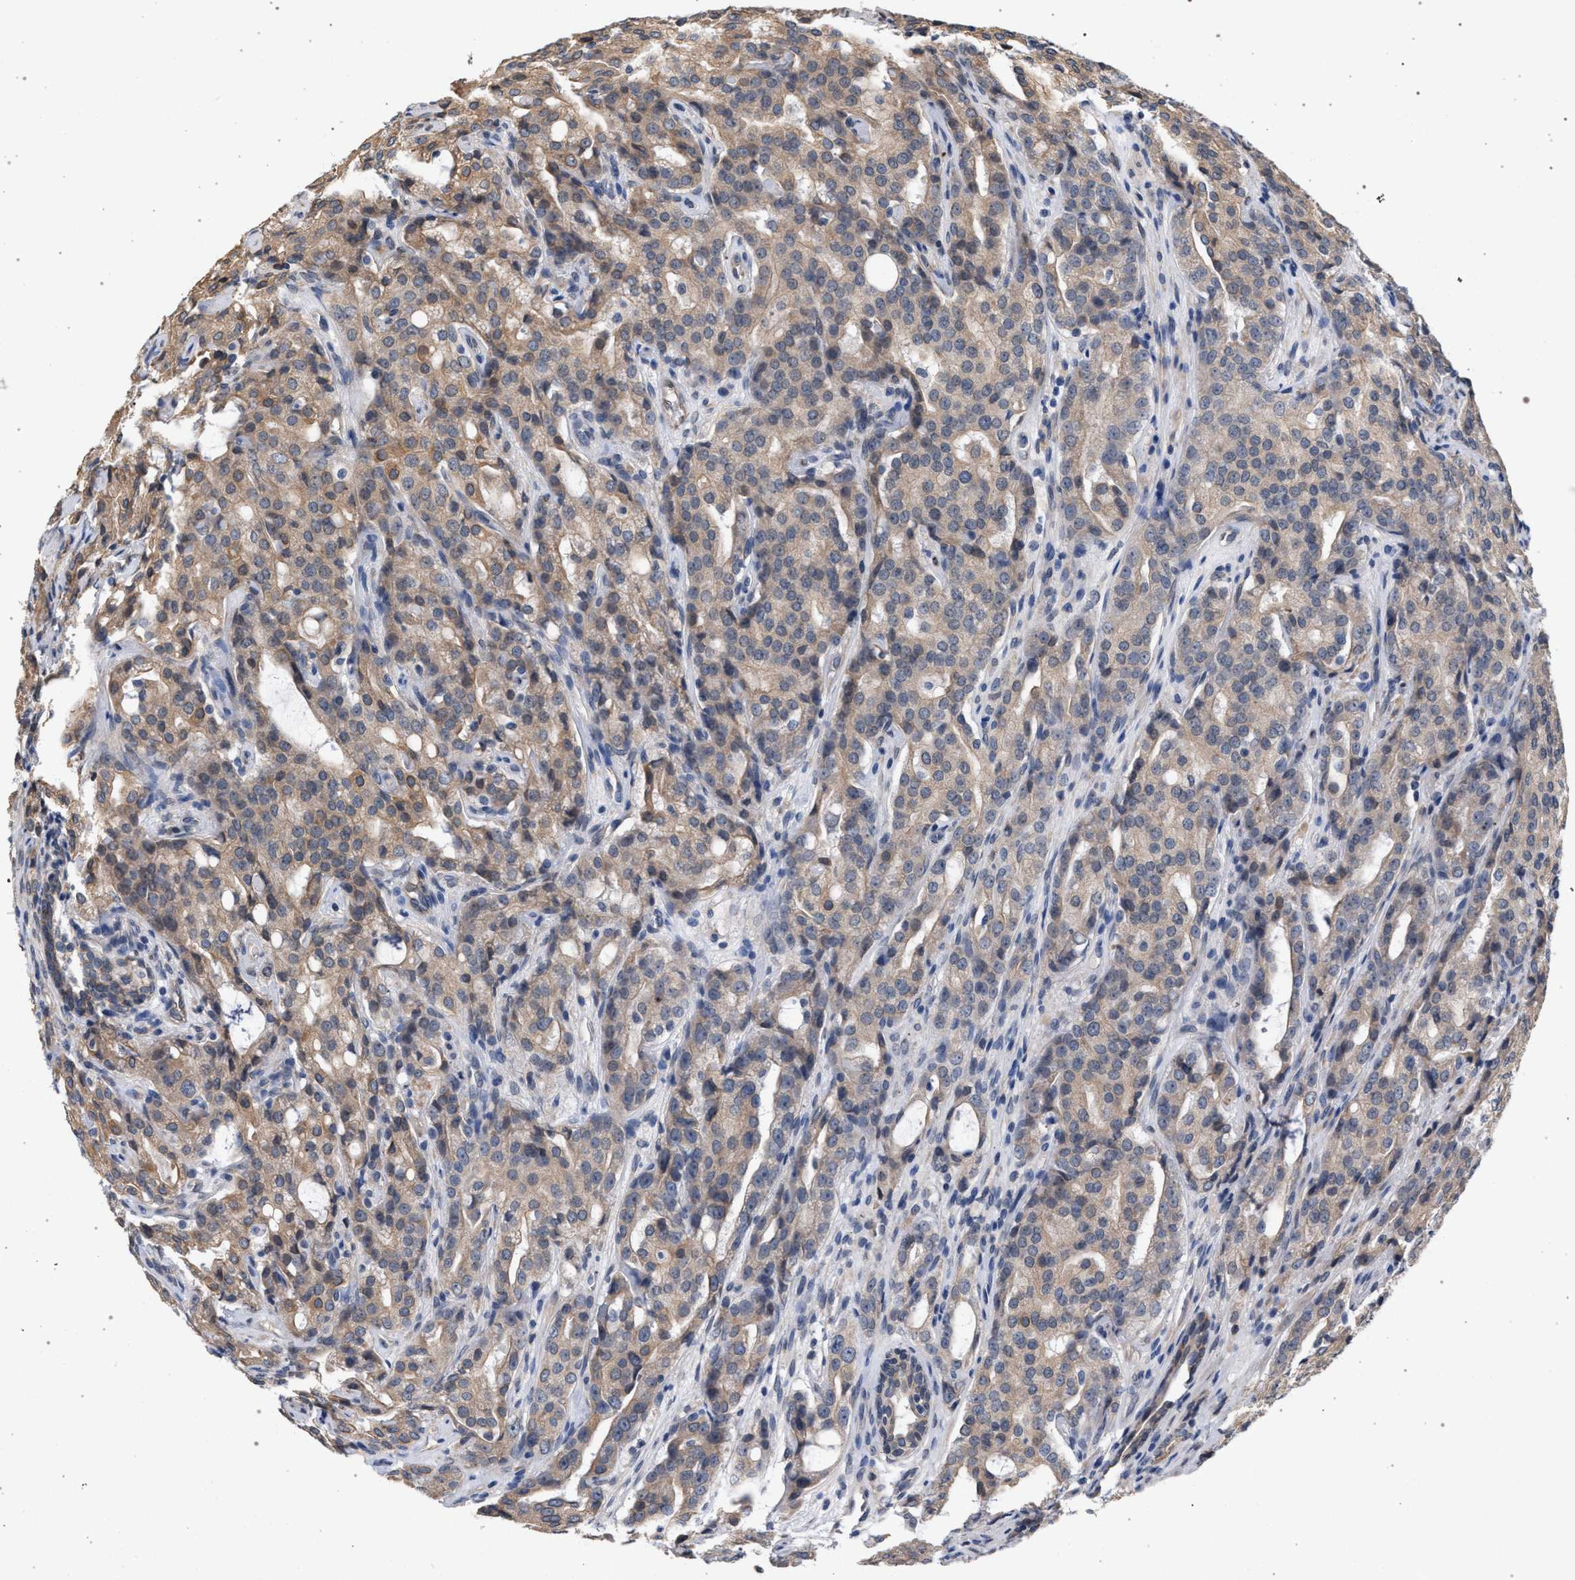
{"staining": {"intensity": "moderate", "quantity": ">75%", "location": "cytoplasmic/membranous"}, "tissue": "prostate cancer", "cell_type": "Tumor cells", "image_type": "cancer", "snomed": [{"axis": "morphology", "description": "Adenocarcinoma, High grade"}, {"axis": "topography", "description": "Prostate"}], "caption": "Protein staining of high-grade adenocarcinoma (prostate) tissue demonstrates moderate cytoplasmic/membranous expression in approximately >75% of tumor cells.", "gene": "ARPC5L", "patient": {"sex": "male", "age": 72}}